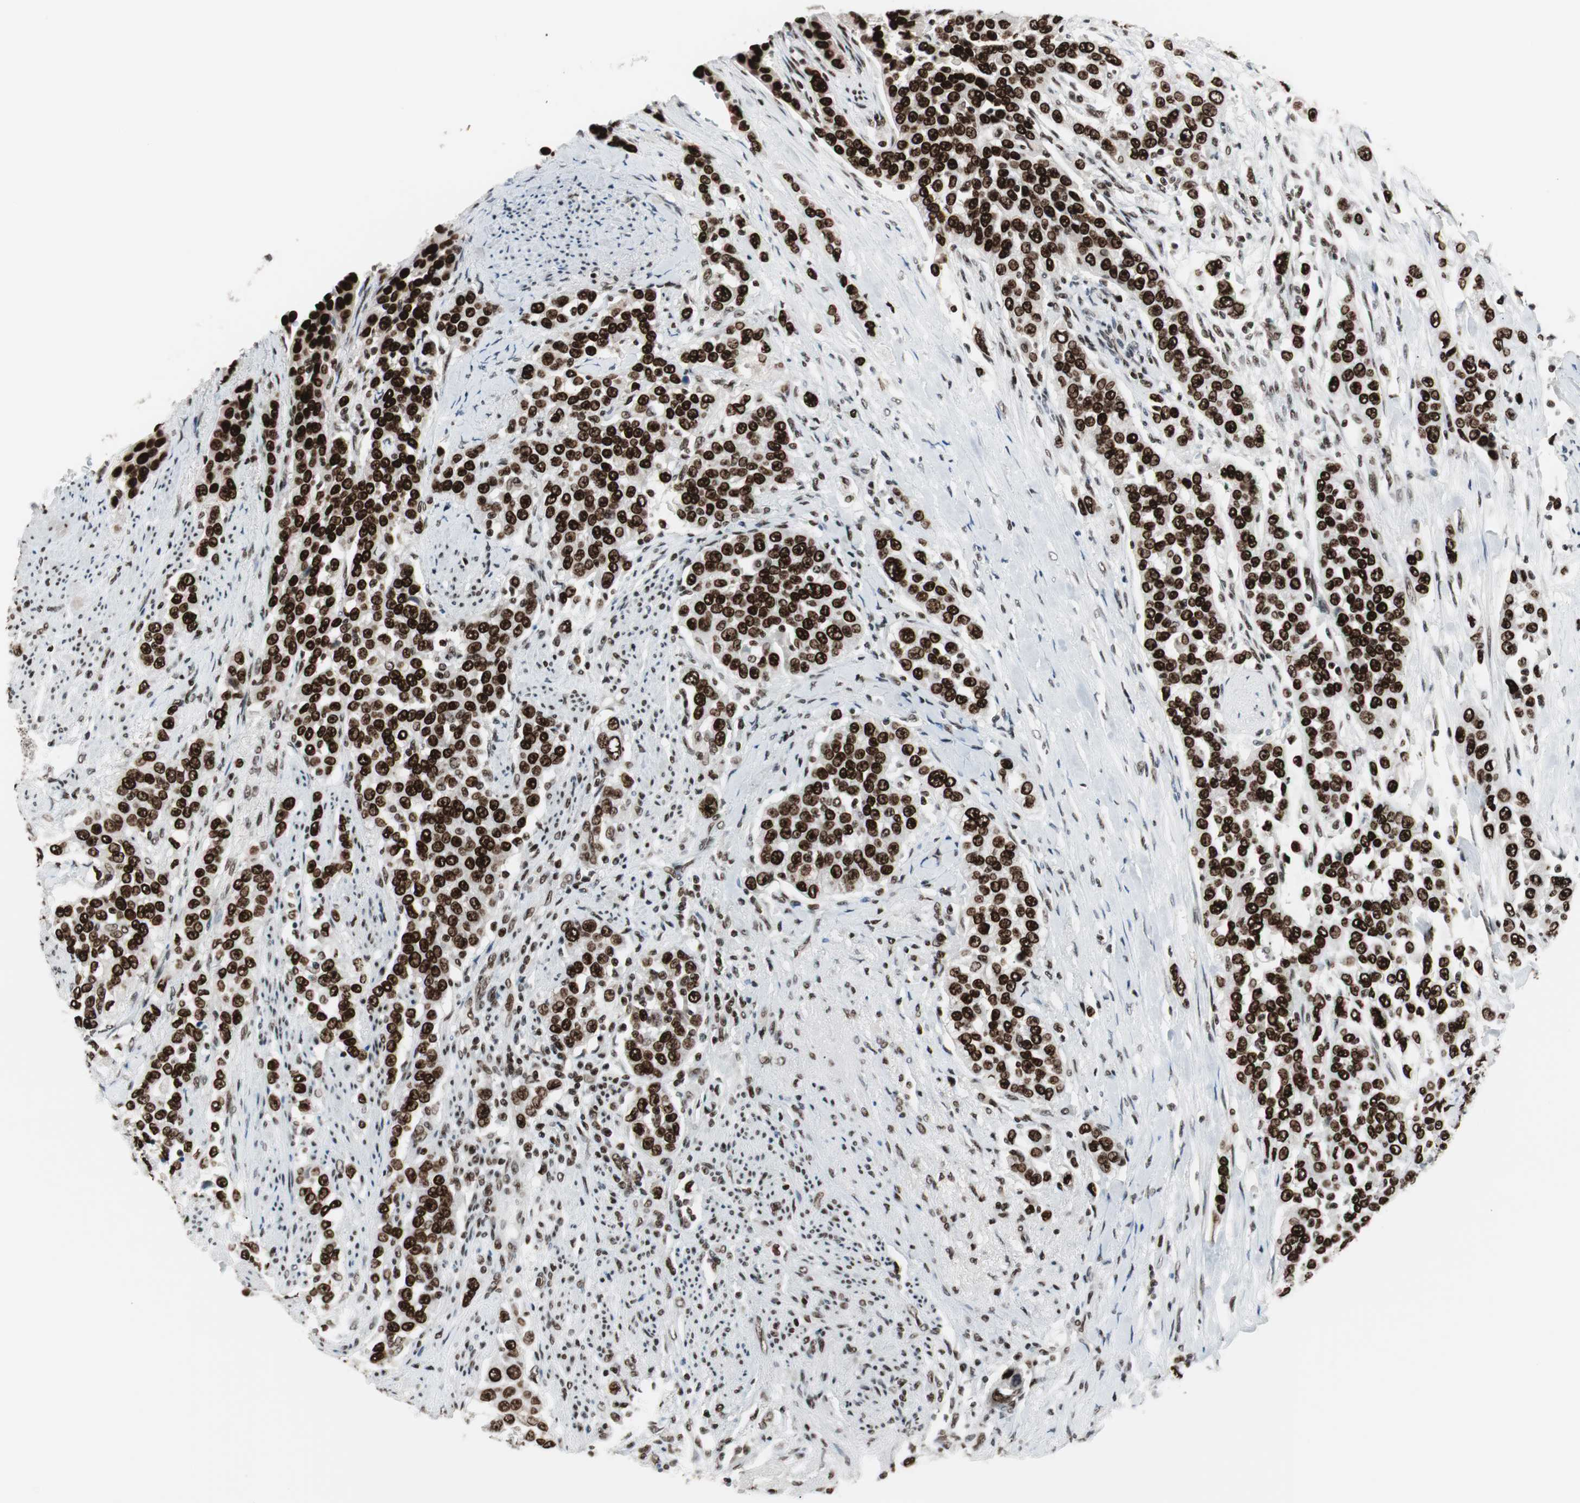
{"staining": {"intensity": "strong", "quantity": ">75%", "location": "nuclear"}, "tissue": "urothelial cancer", "cell_type": "Tumor cells", "image_type": "cancer", "snomed": [{"axis": "morphology", "description": "Urothelial carcinoma, High grade"}, {"axis": "topography", "description": "Urinary bladder"}], "caption": "Immunohistochemical staining of human high-grade urothelial carcinoma displays high levels of strong nuclear protein staining in about >75% of tumor cells.", "gene": "XRCC1", "patient": {"sex": "female", "age": 80}}